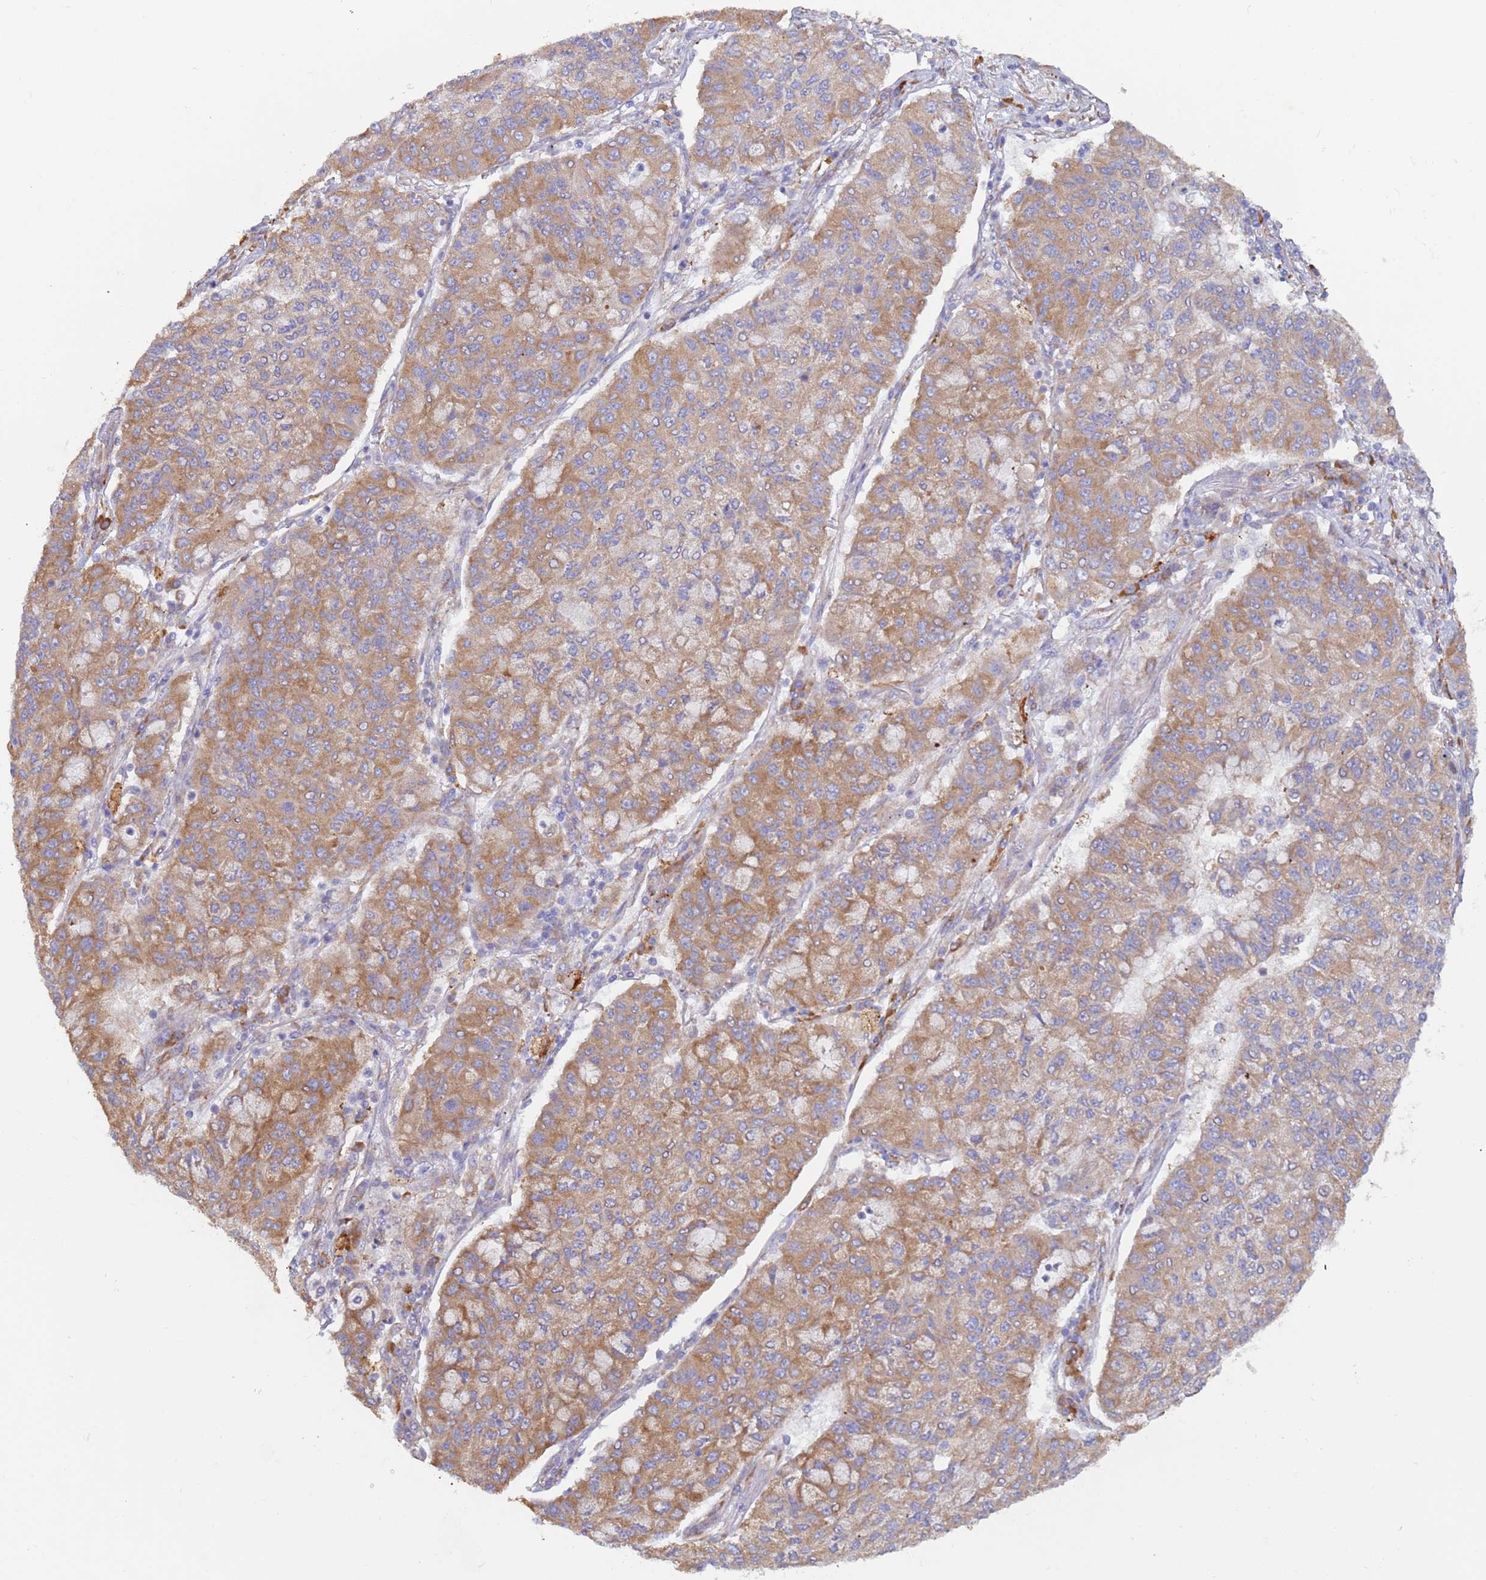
{"staining": {"intensity": "moderate", "quantity": ">75%", "location": "cytoplasmic/membranous"}, "tissue": "lung cancer", "cell_type": "Tumor cells", "image_type": "cancer", "snomed": [{"axis": "morphology", "description": "Squamous cell carcinoma, NOS"}, {"axis": "topography", "description": "Lung"}], "caption": "Moderate cytoplasmic/membranous expression for a protein is identified in approximately >75% of tumor cells of squamous cell carcinoma (lung) using immunohistochemistry.", "gene": "ZNF844", "patient": {"sex": "male", "age": 74}}